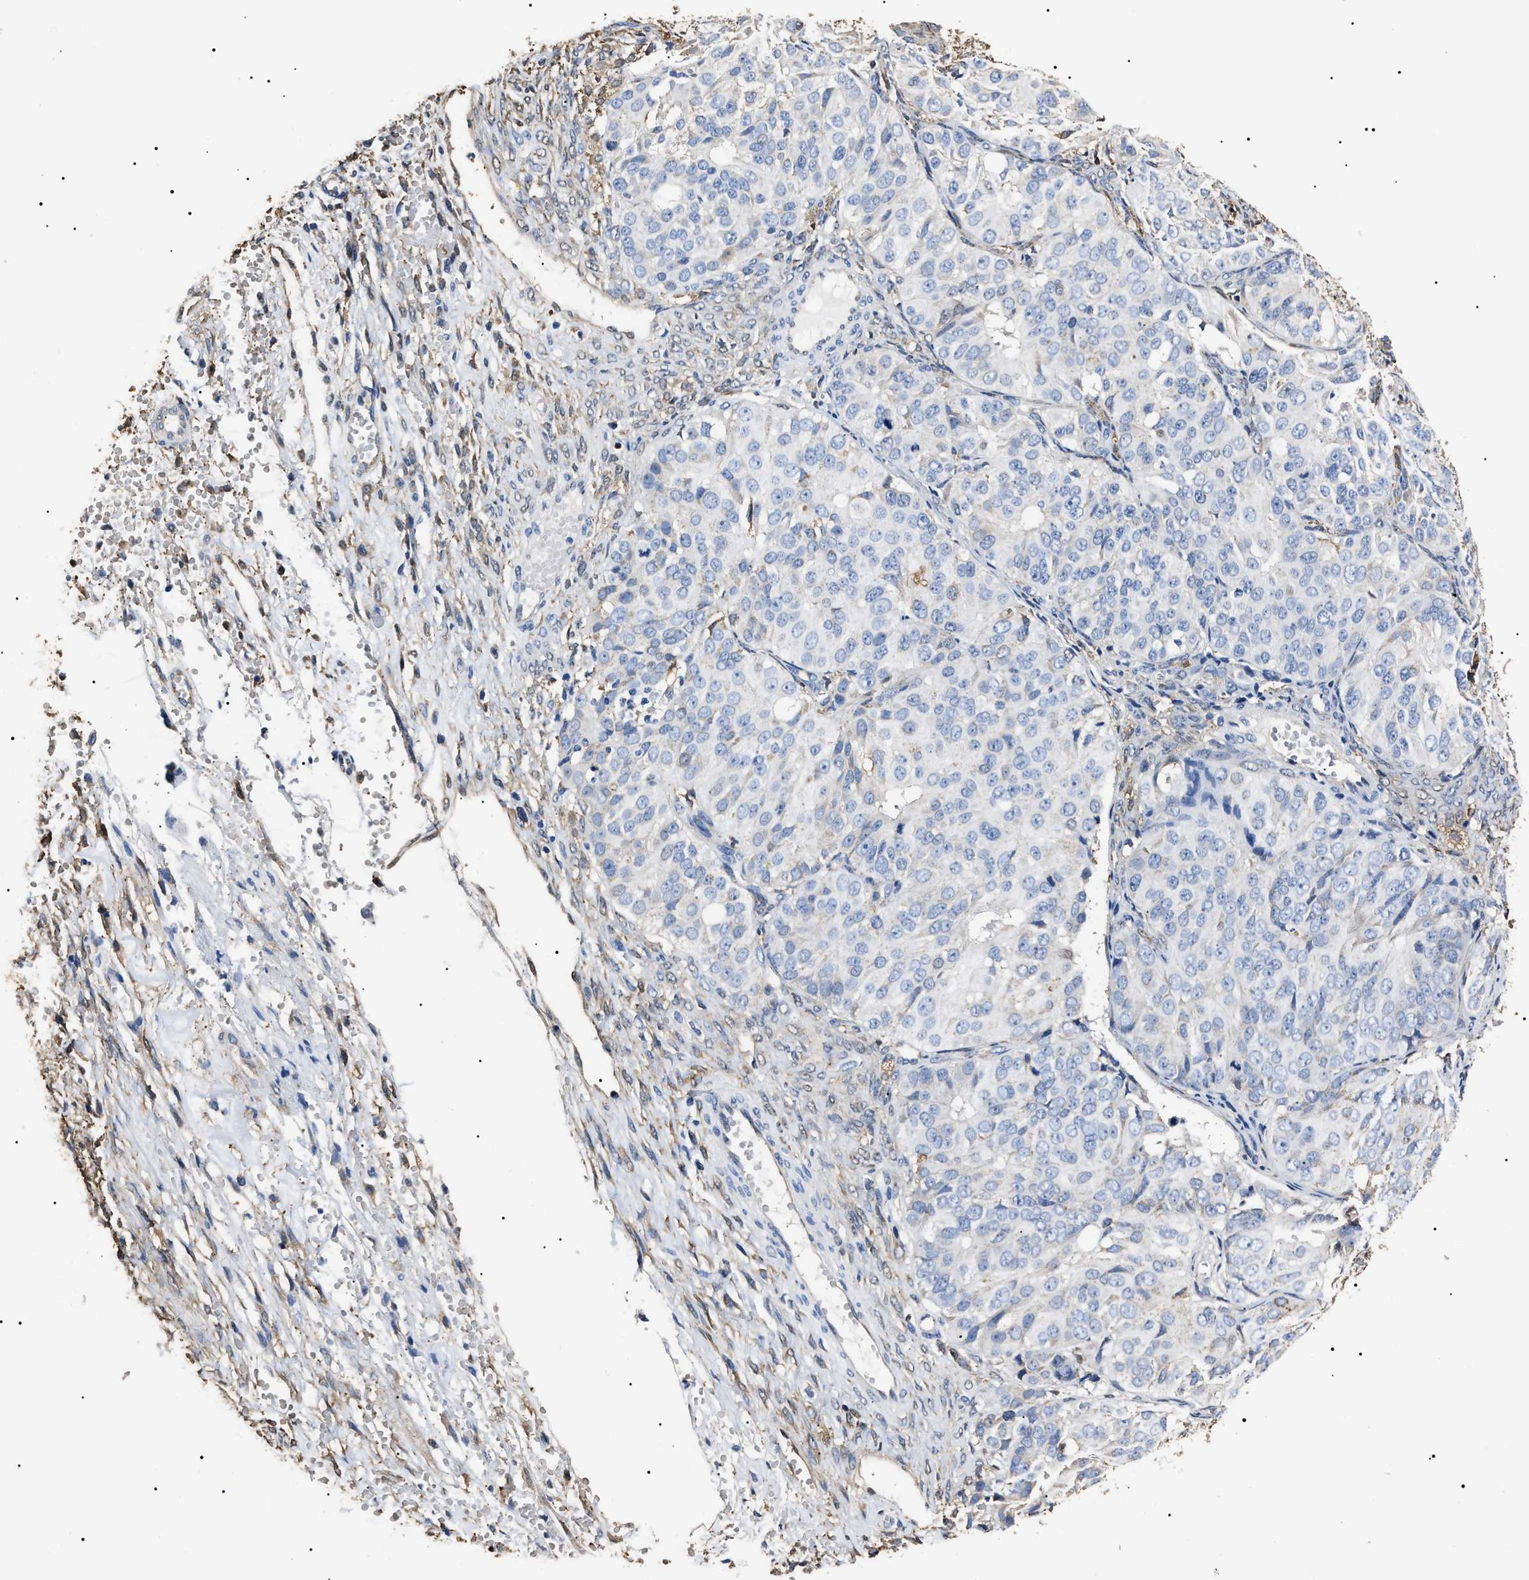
{"staining": {"intensity": "negative", "quantity": "none", "location": "none"}, "tissue": "ovarian cancer", "cell_type": "Tumor cells", "image_type": "cancer", "snomed": [{"axis": "morphology", "description": "Carcinoma, endometroid"}, {"axis": "topography", "description": "Ovary"}], "caption": "DAB immunohistochemical staining of ovarian endometroid carcinoma displays no significant positivity in tumor cells.", "gene": "ALDH1A1", "patient": {"sex": "female", "age": 51}}